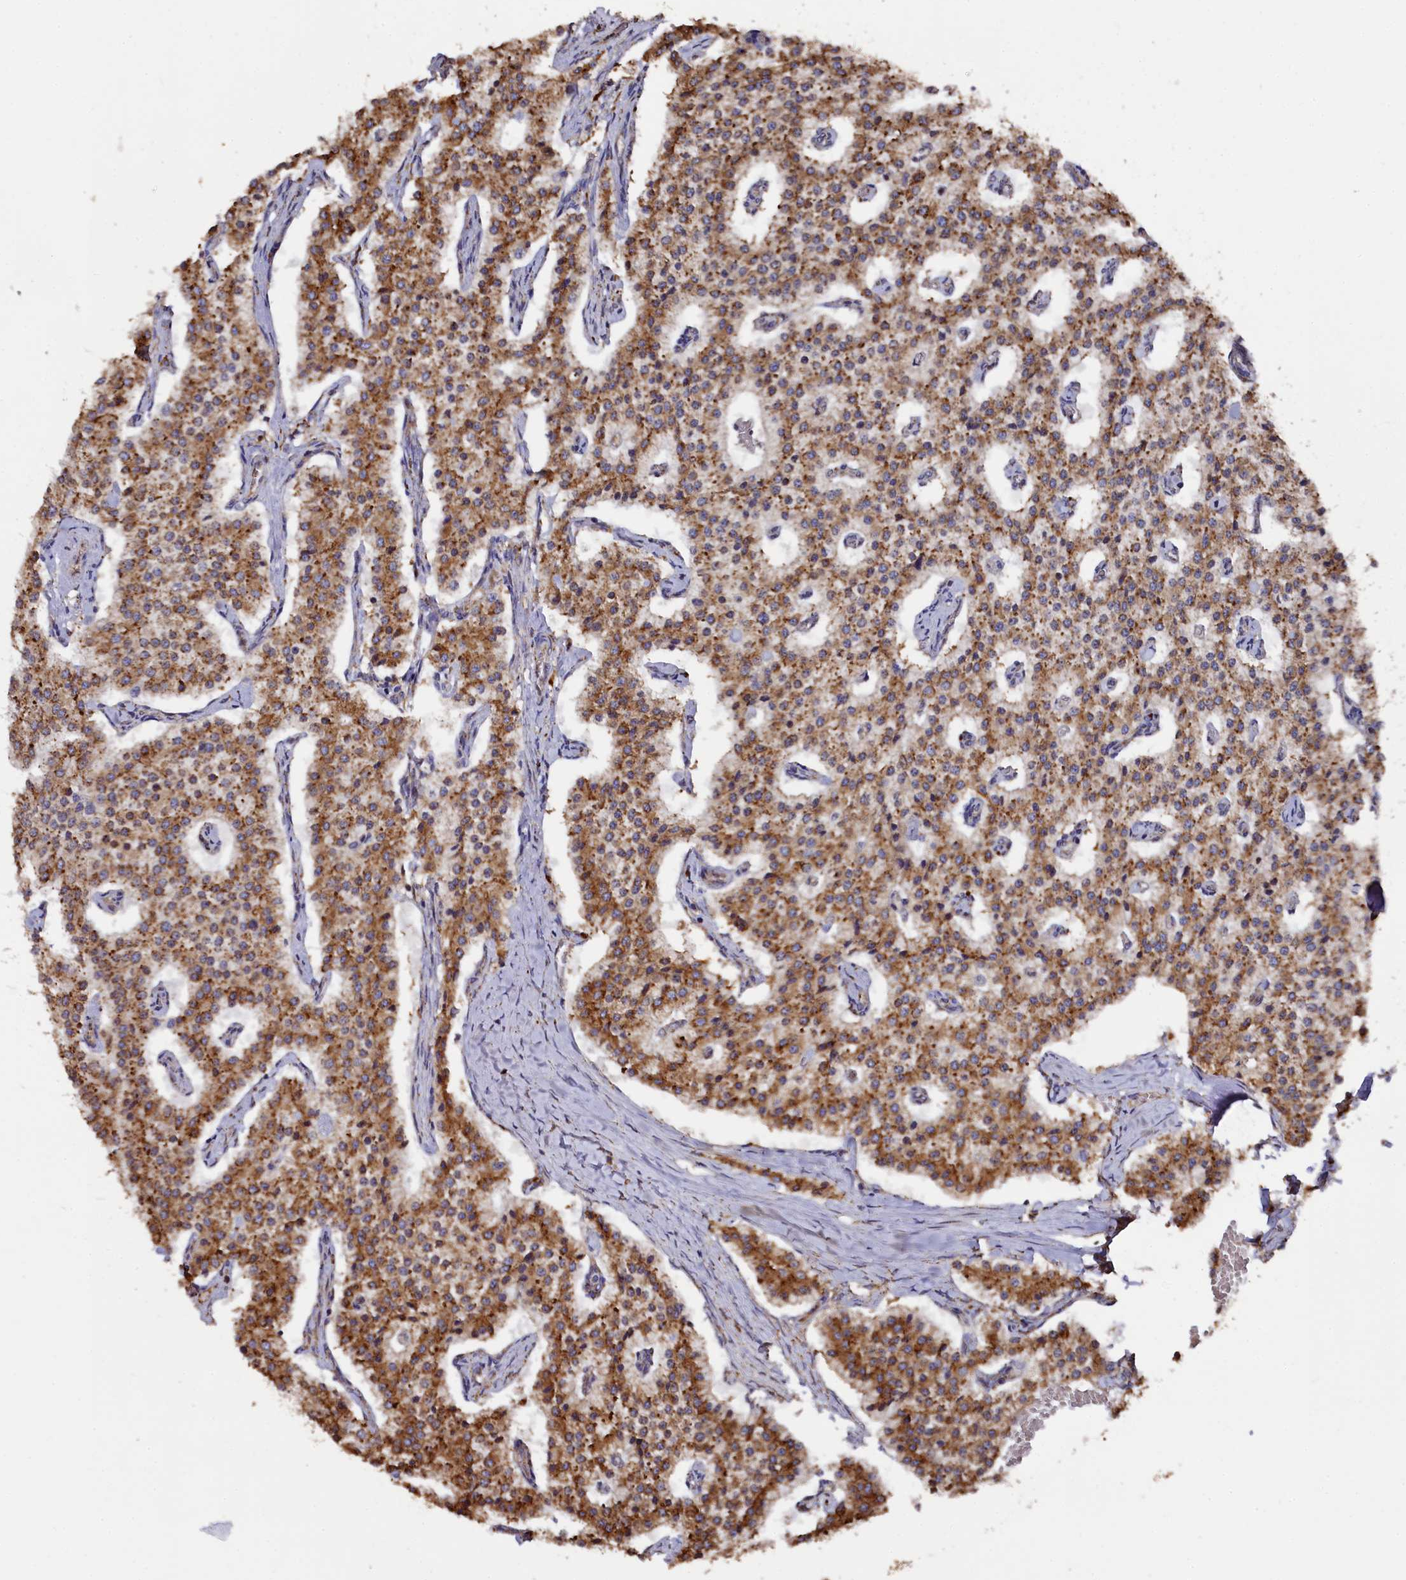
{"staining": {"intensity": "moderate", "quantity": ">75%", "location": "cytoplasmic/membranous"}, "tissue": "carcinoid", "cell_type": "Tumor cells", "image_type": "cancer", "snomed": [{"axis": "morphology", "description": "Carcinoid, malignant, NOS"}, {"axis": "topography", "description": "Colon"}], "caption": "Human carcinoid stained with a protein marker reveals moderate staining in tumor cells.", "gene": "NEURL1B", "patient": {"sex": "female", "age": 52}}